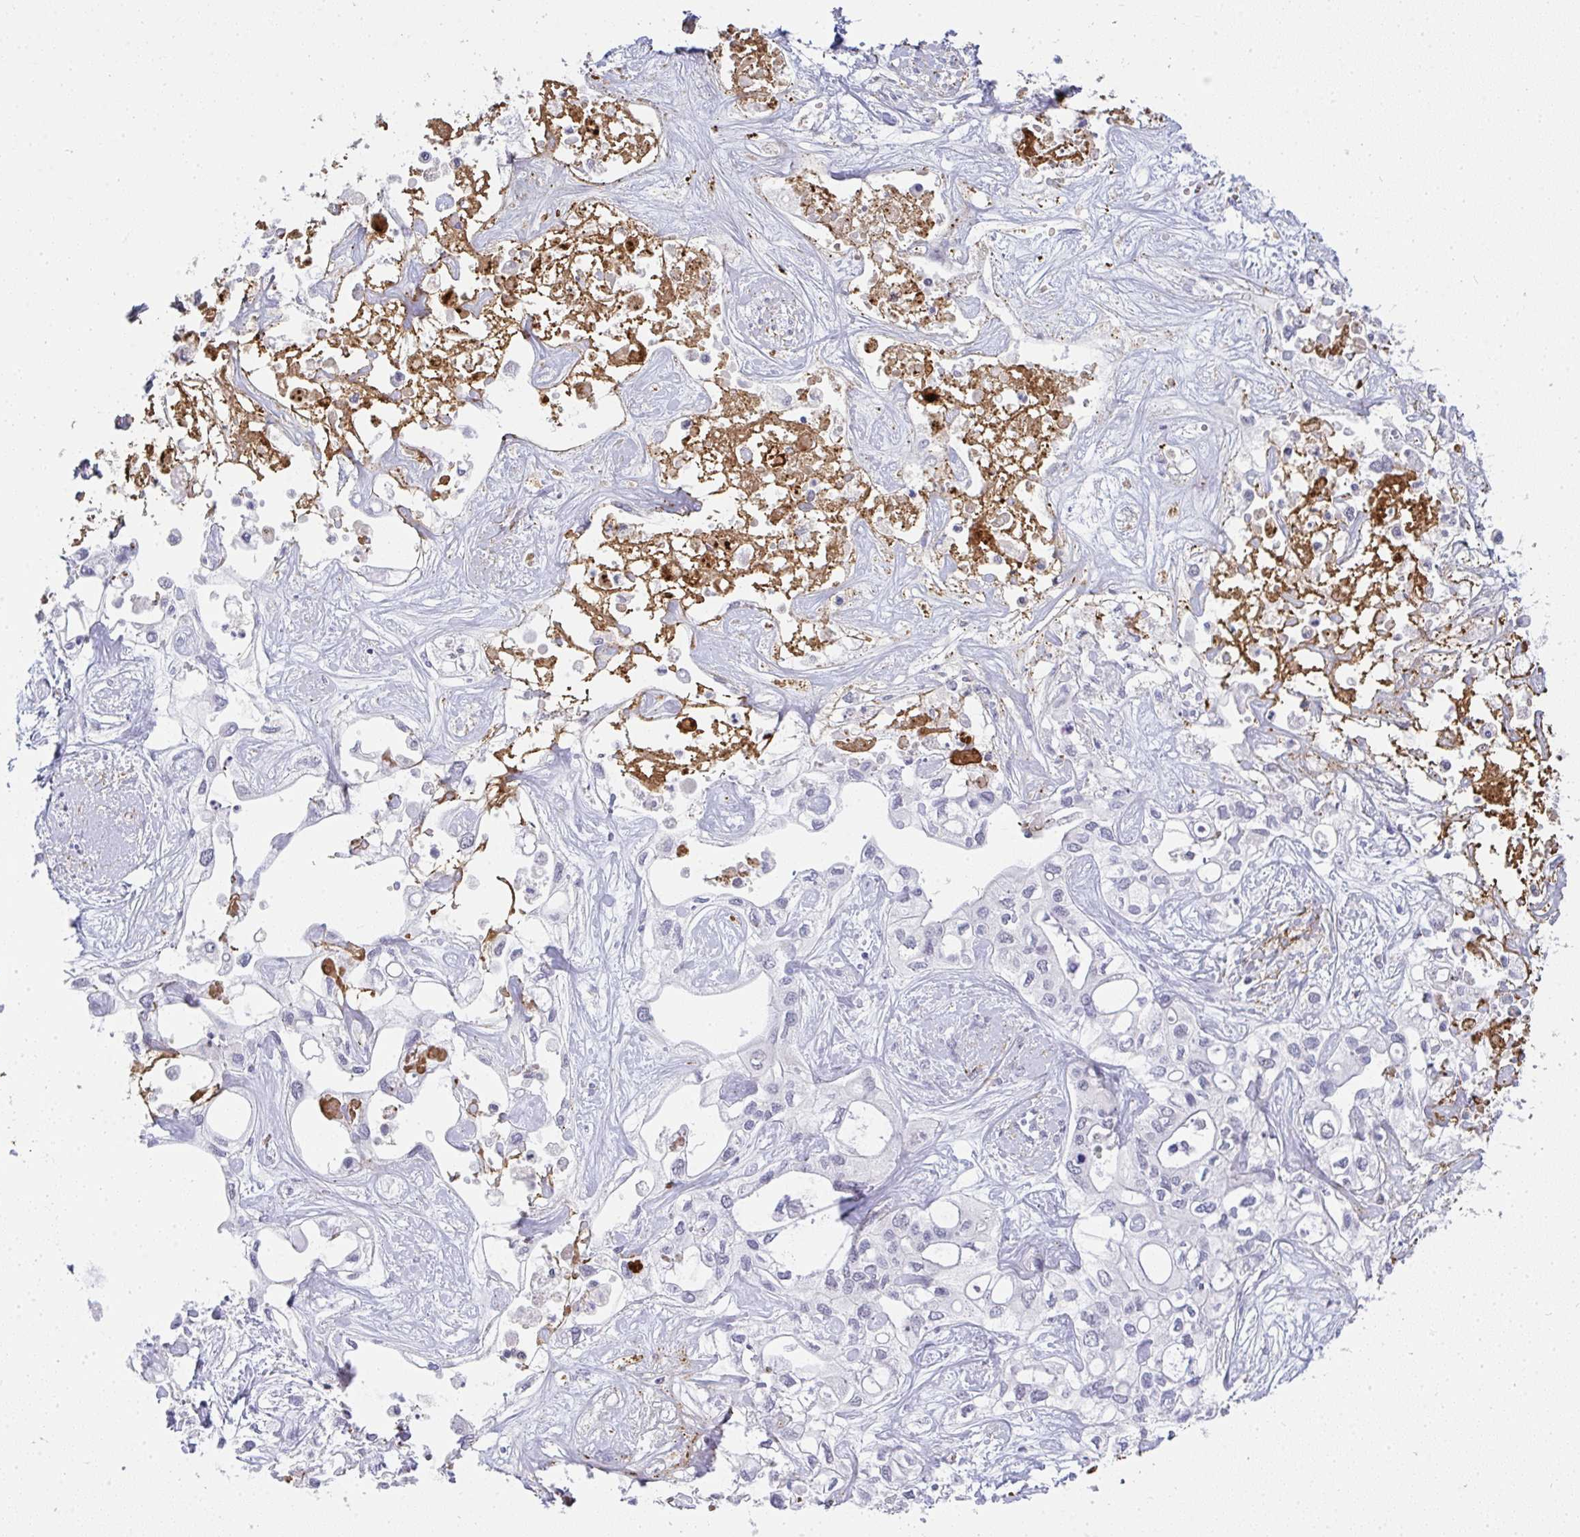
{"staining": {"intensity": "negative", "quantity": "none", "location": "none"}, "tissue": "liver cancer", "cell_type": "Tumor cells", "image_type": "cancer", "snomed": [{"axis": "morphology", "description": "Cholangiocarcinoma"}, {"axis": "topography", "description": "Liver"}], "caption": "IHC micrograph of liver cholangiocarcinoma stained for a protein (brown), which displays no staining in tumor cells. (DAB (3,3'-diaminobenzidine) IHC with hematoxylin counter stain).", "gene": "TNMD", "patient": {"sex": "female", "age": 64}}